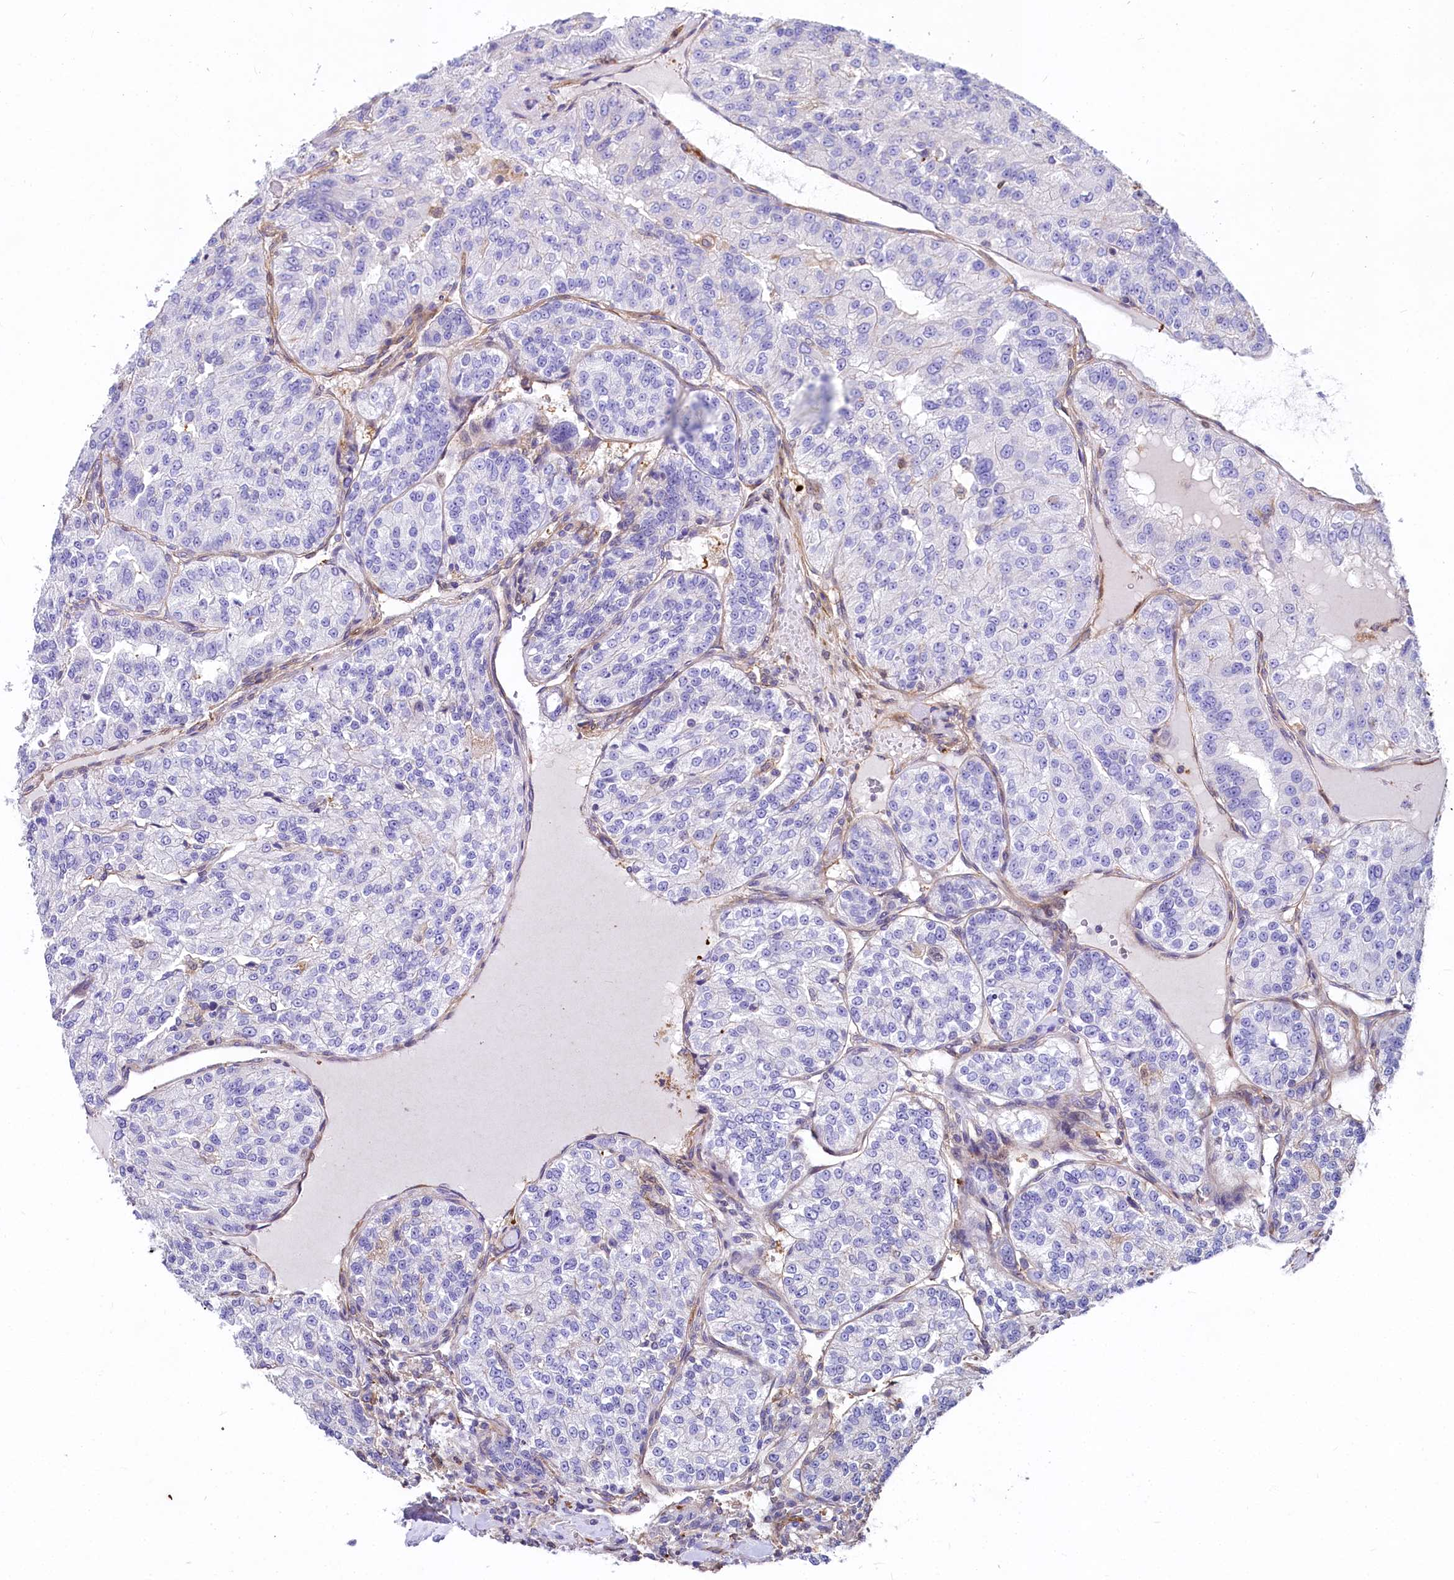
{"staining": {"intensity": "negative", "quantity": "none", "location": "none"}, "tissue": "renal cancer", "cell_type": "Tumor cells", "image_type": "cancer", "snomed": [{"axis": "morphology", "description": "Adenocarcinoma, NOS"}, {"axis": "topography", "description": "Kidney"}], "caption": "This photomicrograph is of renal adenocarcinoma stained with IHC to label a protein in brown with the nuclei are counter-stained blue. There is no expression in tumor cells.", "gene": "FCHSD2", "patient": {"sex": "female", "age": 63}}